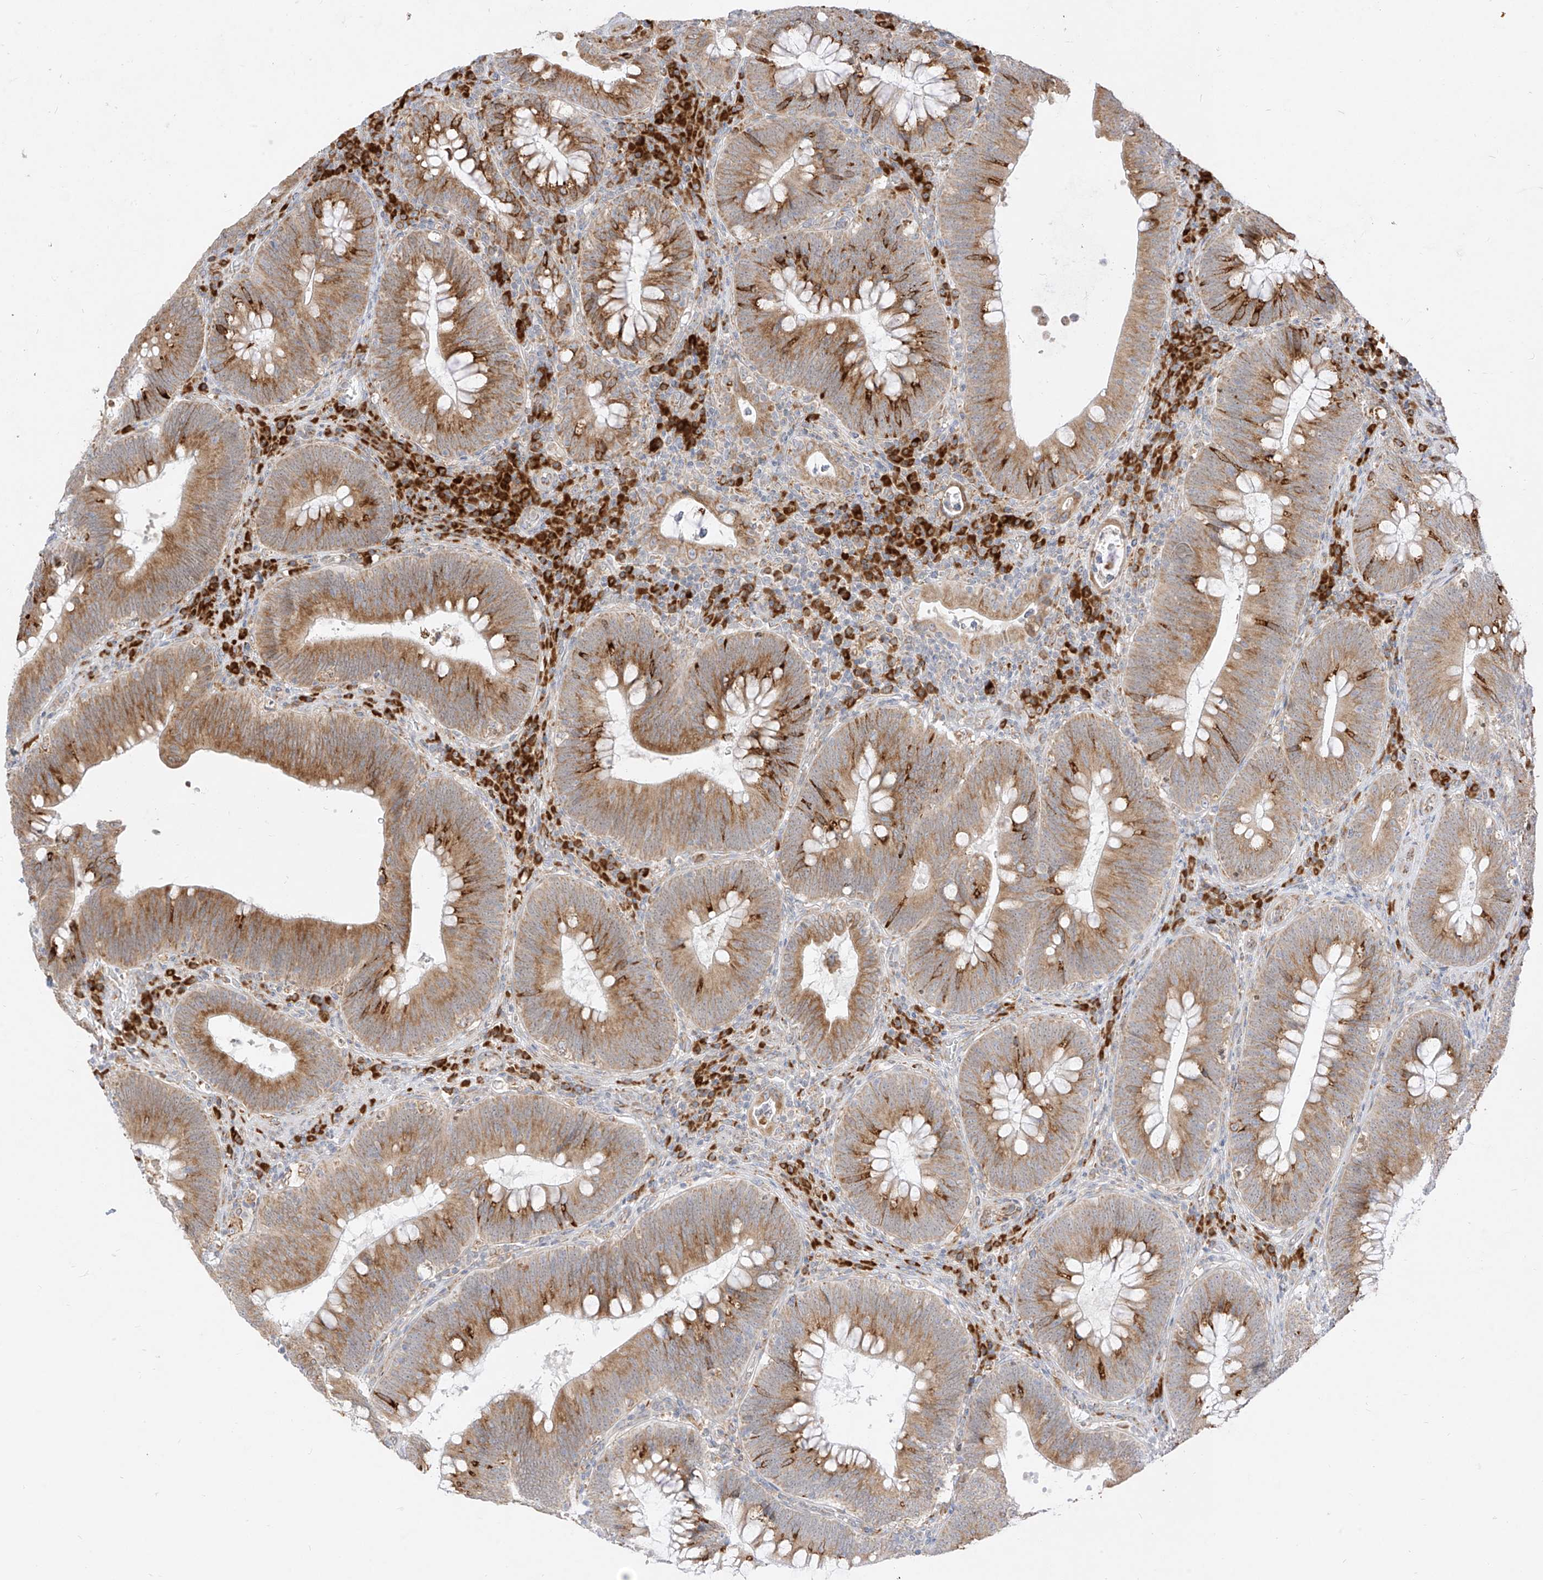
{"staining": {"intensity": "strong", "quantity": ">75%", "location": "cytoplasmic/membranous"}, "tissue": "colorectal cancer", "cell_type": "Tumor cells", "image_type": "cancer", "snomed": [{"axis": "morphology", "description": "Normal tissue, NOS"}, {"axis": "topography", "description": "Colon"}], "caption": "Colorectal cancer stained with immunohistochemistry demonstrates strong cytoplasmic/membranous positivity in about >75% of tumor cells. (DAB = brown stain, brightfield microscopy at high magnification).", "gene": "STT3A", "patient": {"sex": "female", "age": 82}}